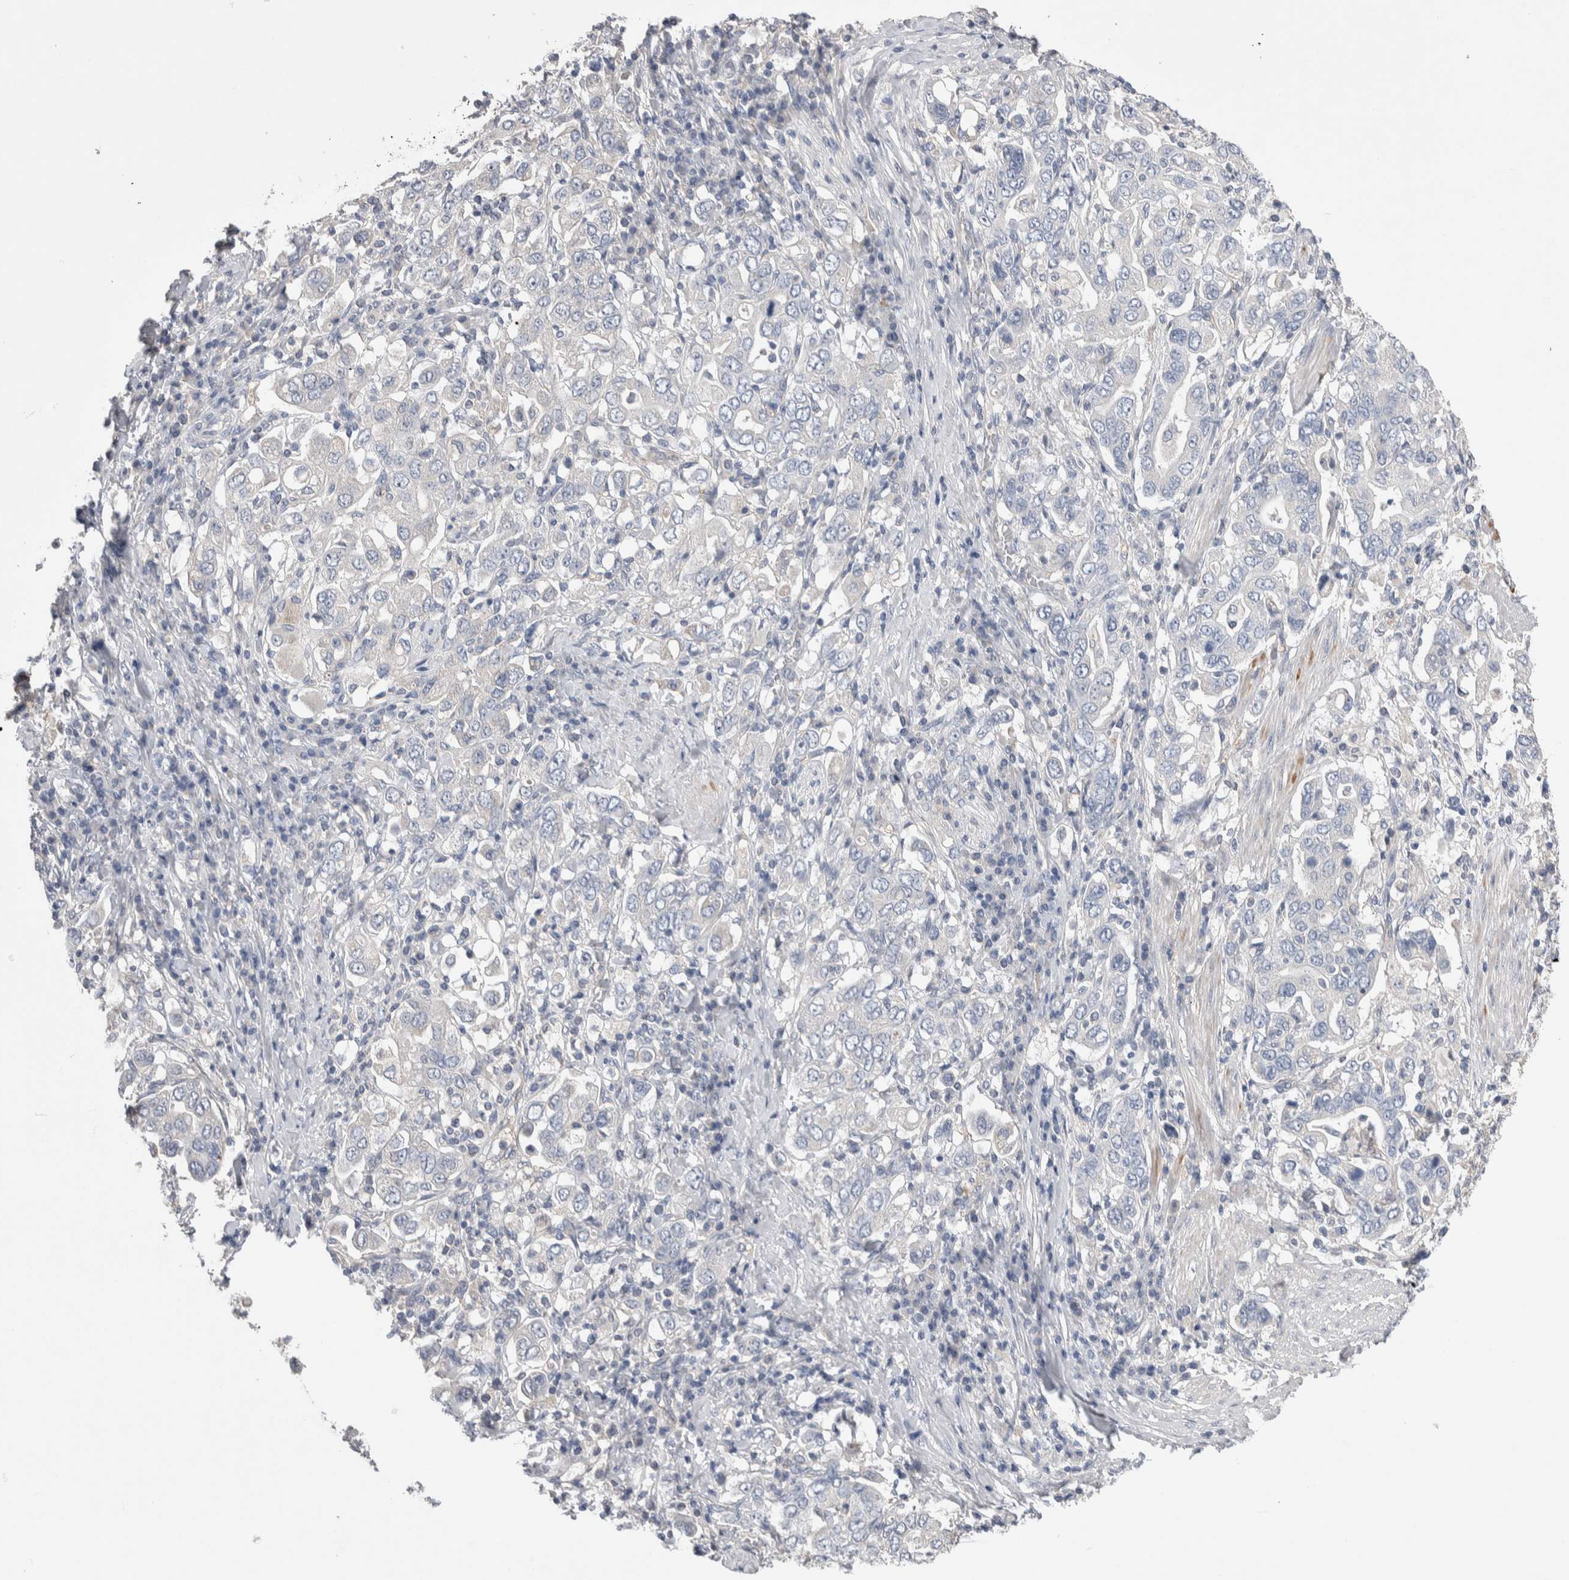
{"staining": {"intensity": "negative", "quantity": "none", "location": "none"}, "tissue": "stomach cancer", "cell_type": "Tumor cells", "image_type": "cancer", "snomed": [{"axis": "morphology", "description": "Adenocarcinoma, NOS"}, {"axis": "topography", "description": "Stomach, upper"}], "caption": "Histopathology image shows no significant protein positivity in tumor cells of stomach adenocarcinoma. (Brightfield microscopy of DAB (3,3'-diaminobenzidine) IHC at high magnification).", "gene": "CEP131", "patient": {"sex": "male", "age": 62}}